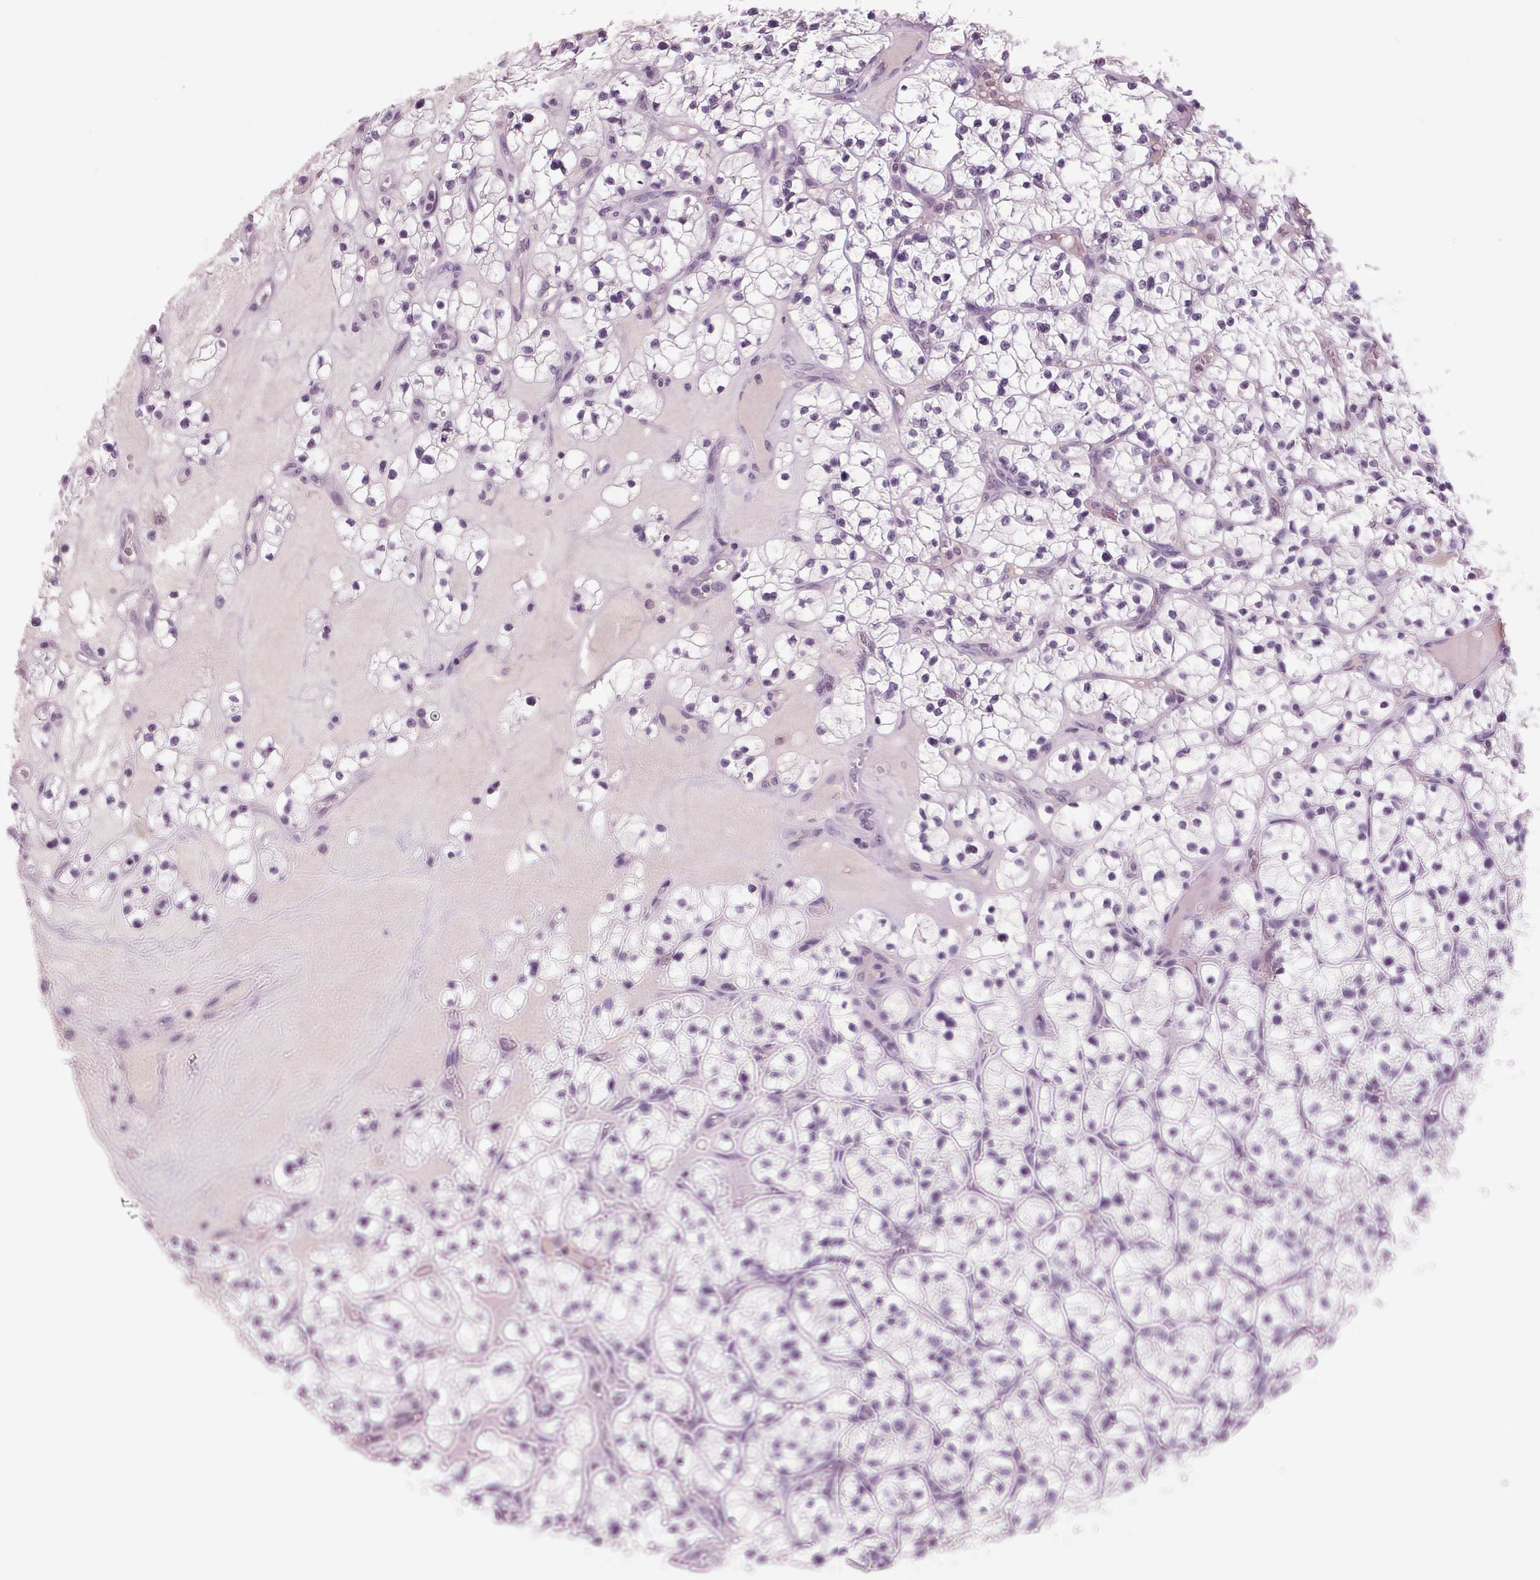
{"staining": {"intensity": "negative", "quantity": "none", "location": "none"}, "tissue": "renal cancer", "cell_type": "Tumor cells", "image_type": "cancer", "snomed": [{"axis": "morphology", "description": "Adenocarcinoma, NOS"}, {"axis": "topography", "description": "Kidney"}], "caption": "Renal cancer (adenocarcinoma) was stained to show a protein in brown. There is no significant positivity in tumor cells.", "gene": "DNAH12", "patient": {"sex": "female", "age": 64}}